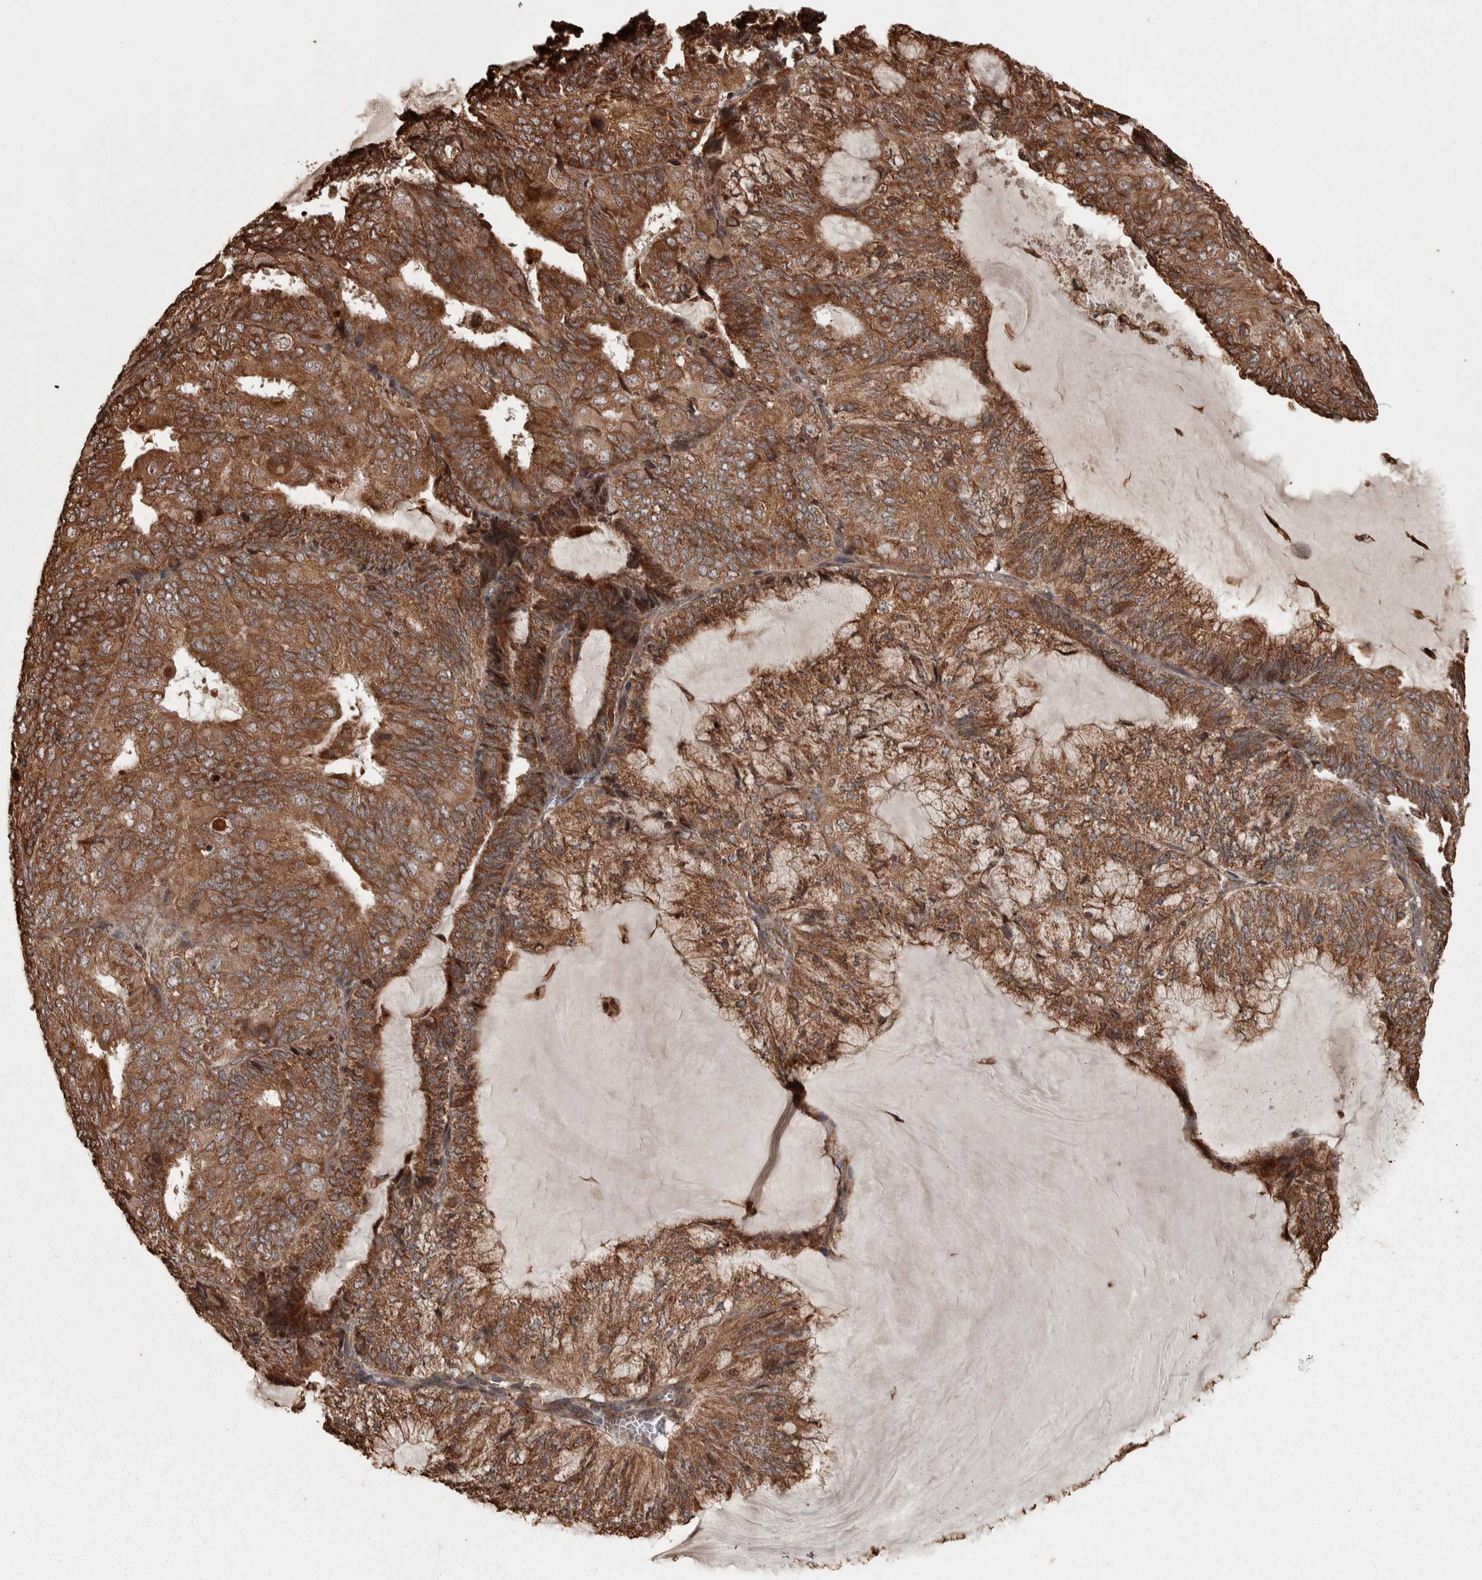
{"staining": {"intensity": "strong", "quantity": ">75%", "location": "cytoplasmic/membranous"}, "tissue": "endometrial cancer", "cell_type": "Tumor cells", "image_type": "cancer", "snomed": [{"axis": "morphology", "description": "Adenocarcinoma, NOS"}, {"axis": "topography", "description": "Endometrium"}], "caption": "Brown immunohistochemical staining in human endometrial adenocarcinoma demonstrates strong cytoplasmic/membranous expression in approximately >75% of tumor cells.", "gene": "AGBL3", "patient": {"sex": "female", "age": 81}}